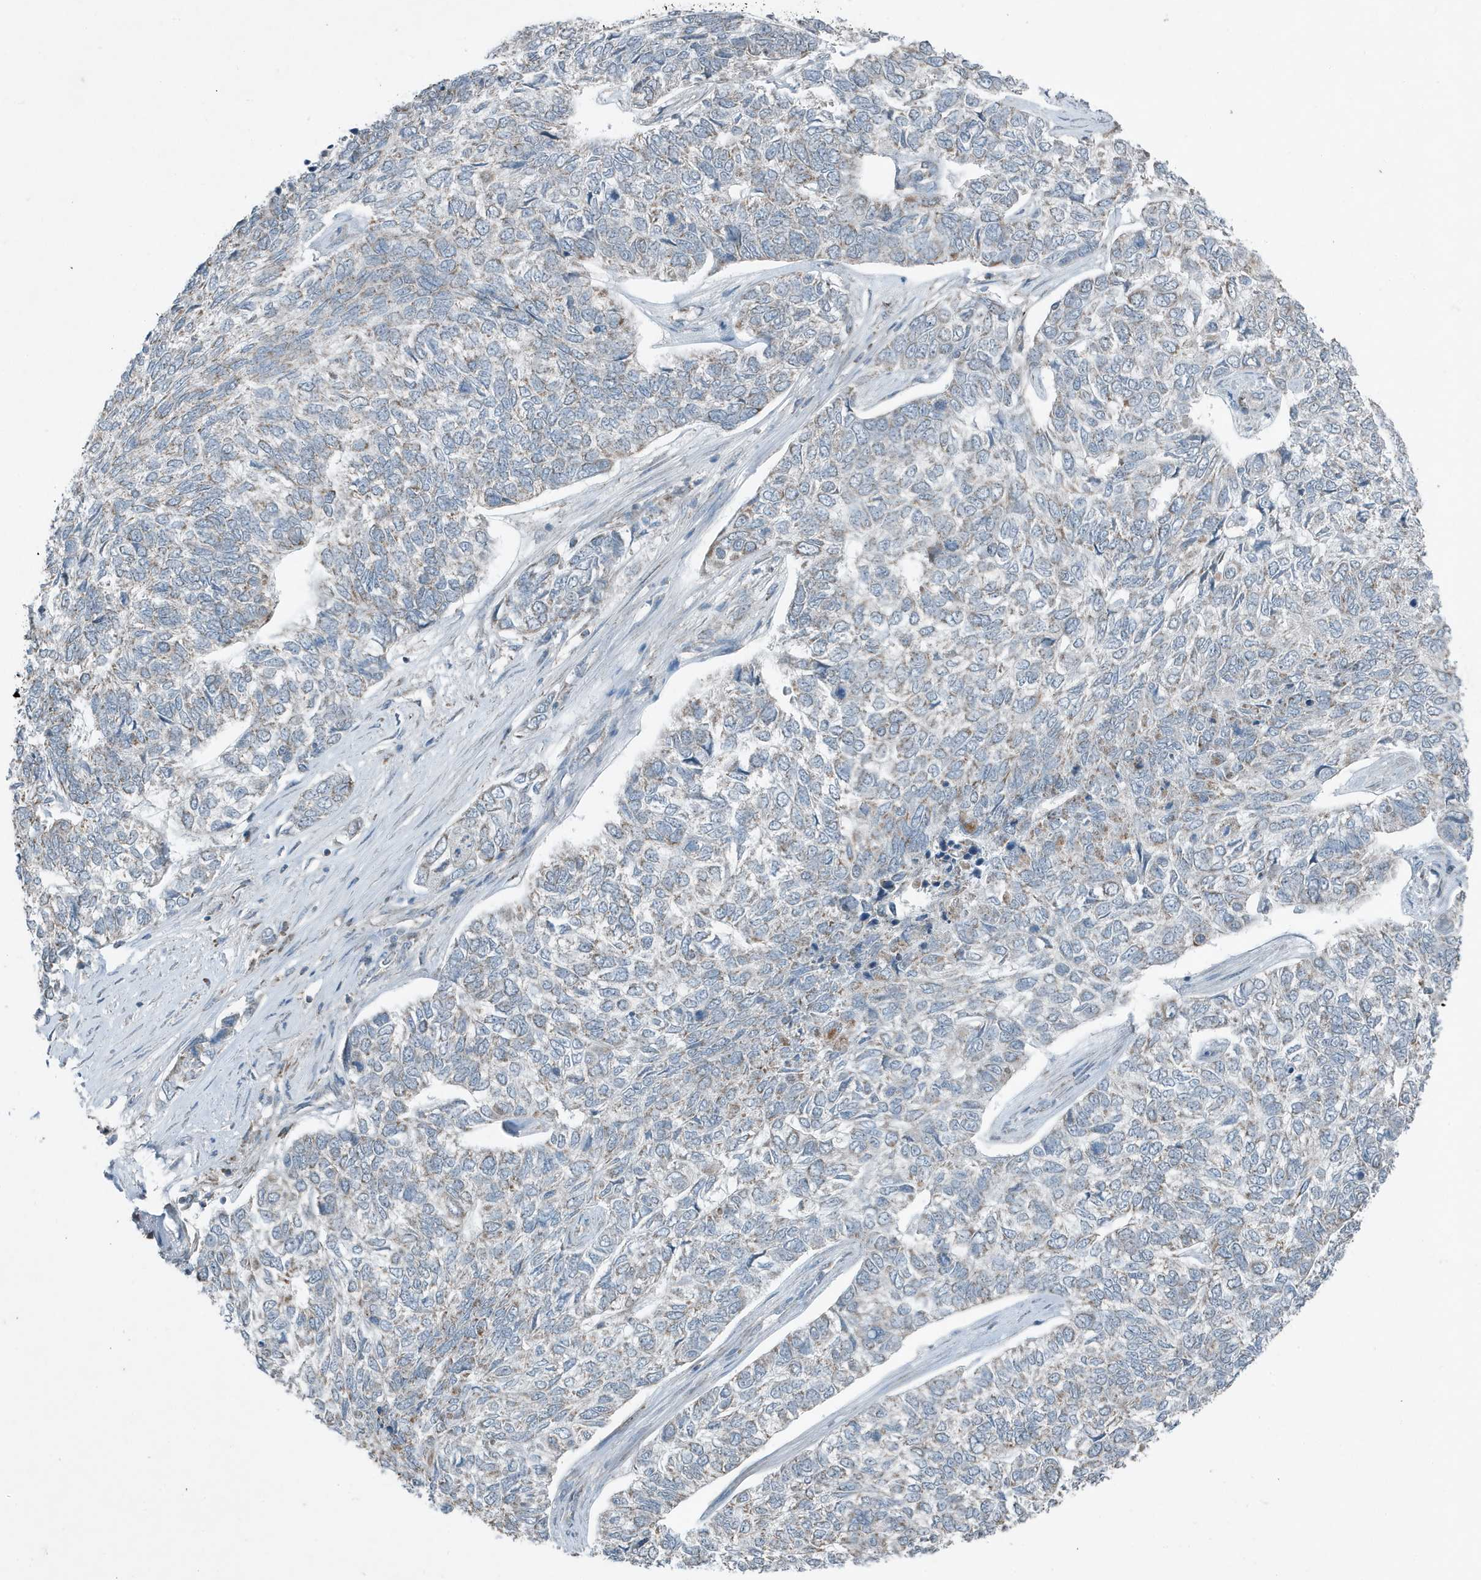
{"staining": {"intensity": "weak", "quantity": "<25%", "location": "cytoplasmic/membranous"}, "tissue": "skin cancer", "cell_type": "Tumor cells", "image_type": "cancer", "snomed": [{"axis": "morphology", "description": "Basal cell carcinoma"}, {"axis": "topography", "description": "Skin"}], "caption": "IHC of human skin cancer (basal cell carcinoma) shows no positivity in tumor cells.", "gene": "MT-CYB", "patient": {"sex": "female", "age": 65}}